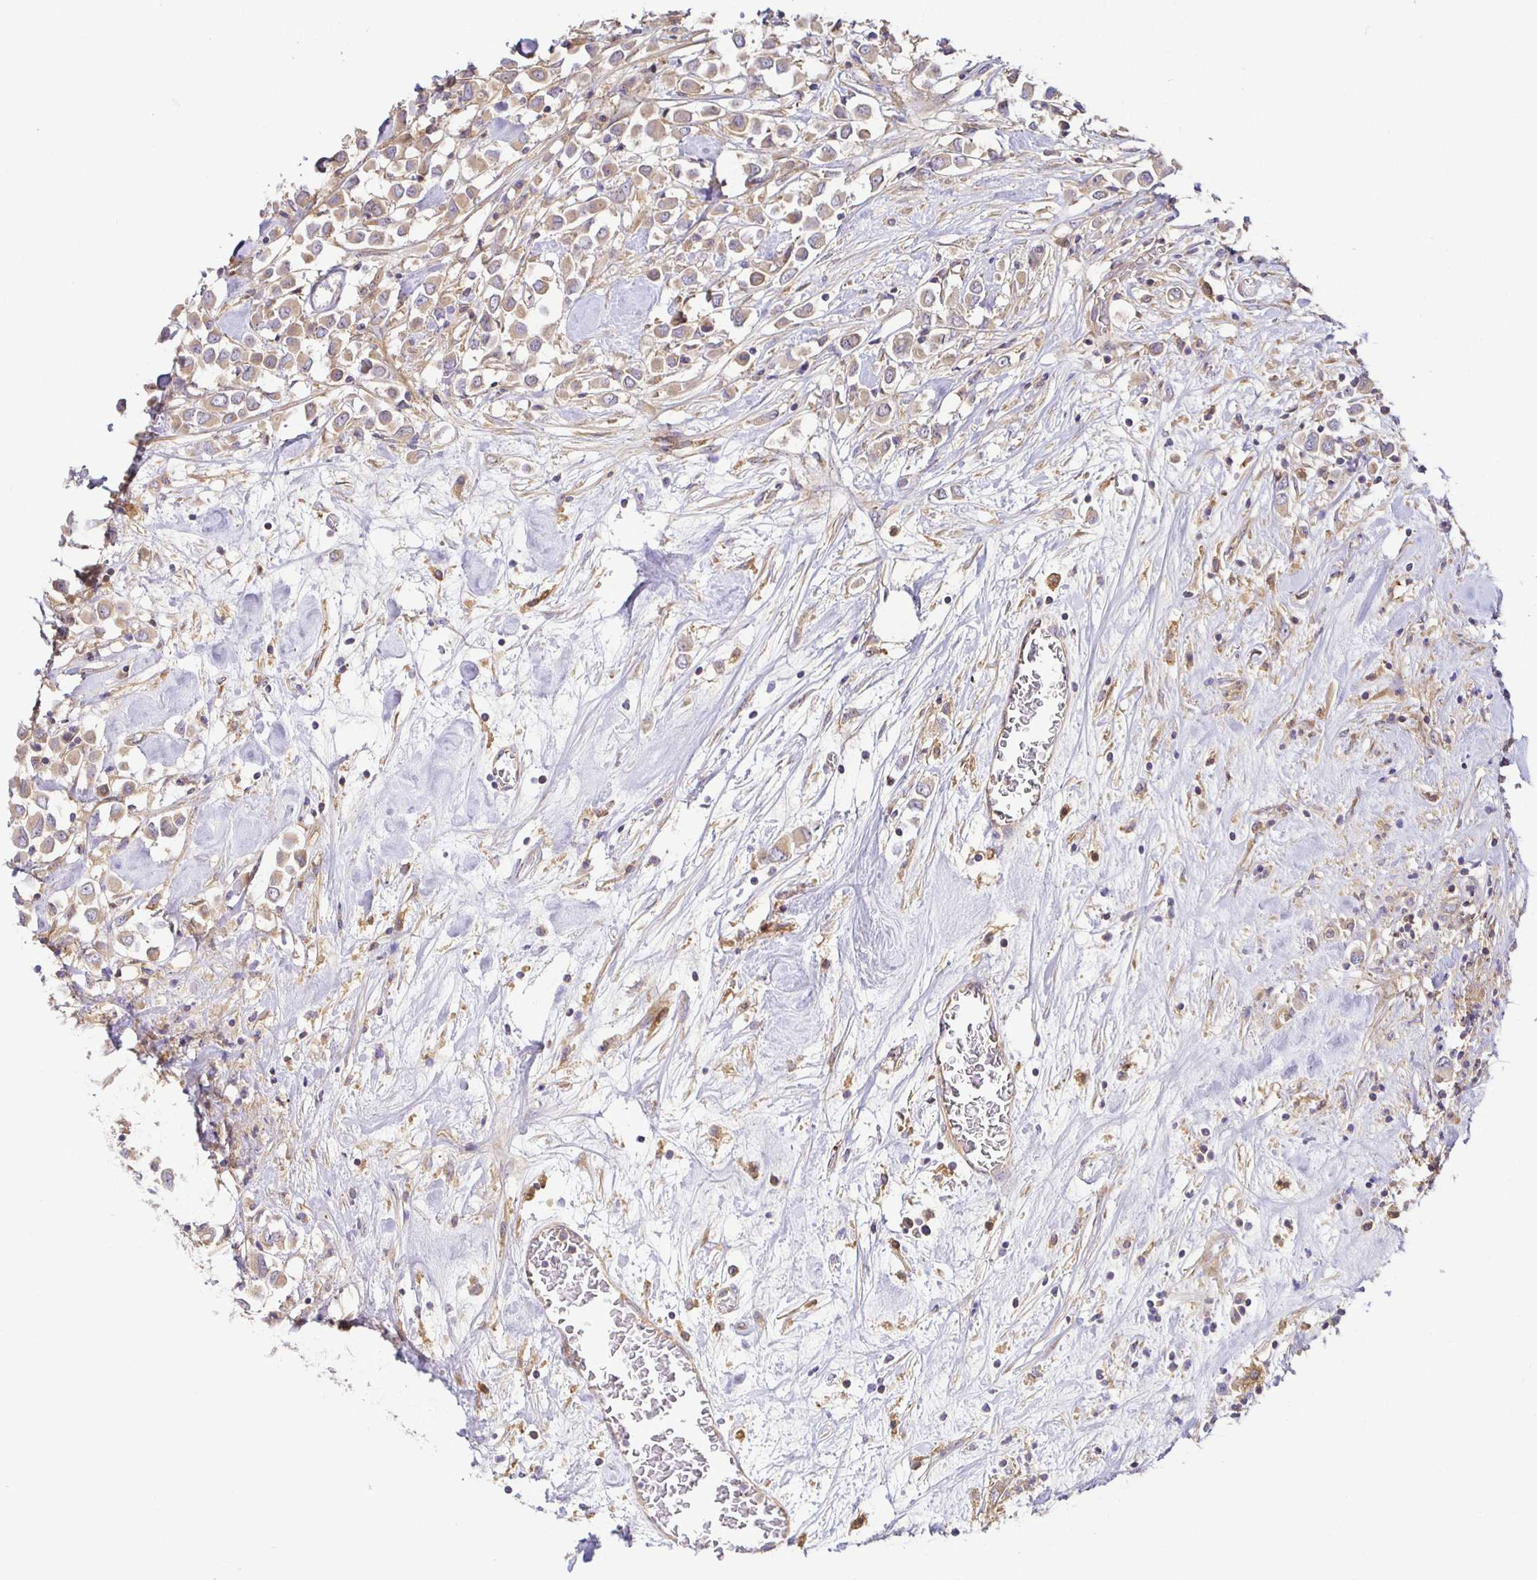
{"staining": {"intensity": "weak", "quantity": ">75%", "location": "cytoplasmic/membranous"}, "tissue": "breast cancer", "cell_type": "Tumor cells", "image_type": "cancer", "snomed": [{"axis": "morphology", "description": "Duct carcinoma"}, {"axis": "topography", "description": "Breast"}], "caption": "Breast cancer (intraductal carcinoma) tissue shows weak cytoplasmic/membranous positivity in about >75% of tumor cells", "gene": "SNX8", "patient": {"sex": "female", "age": 61}}